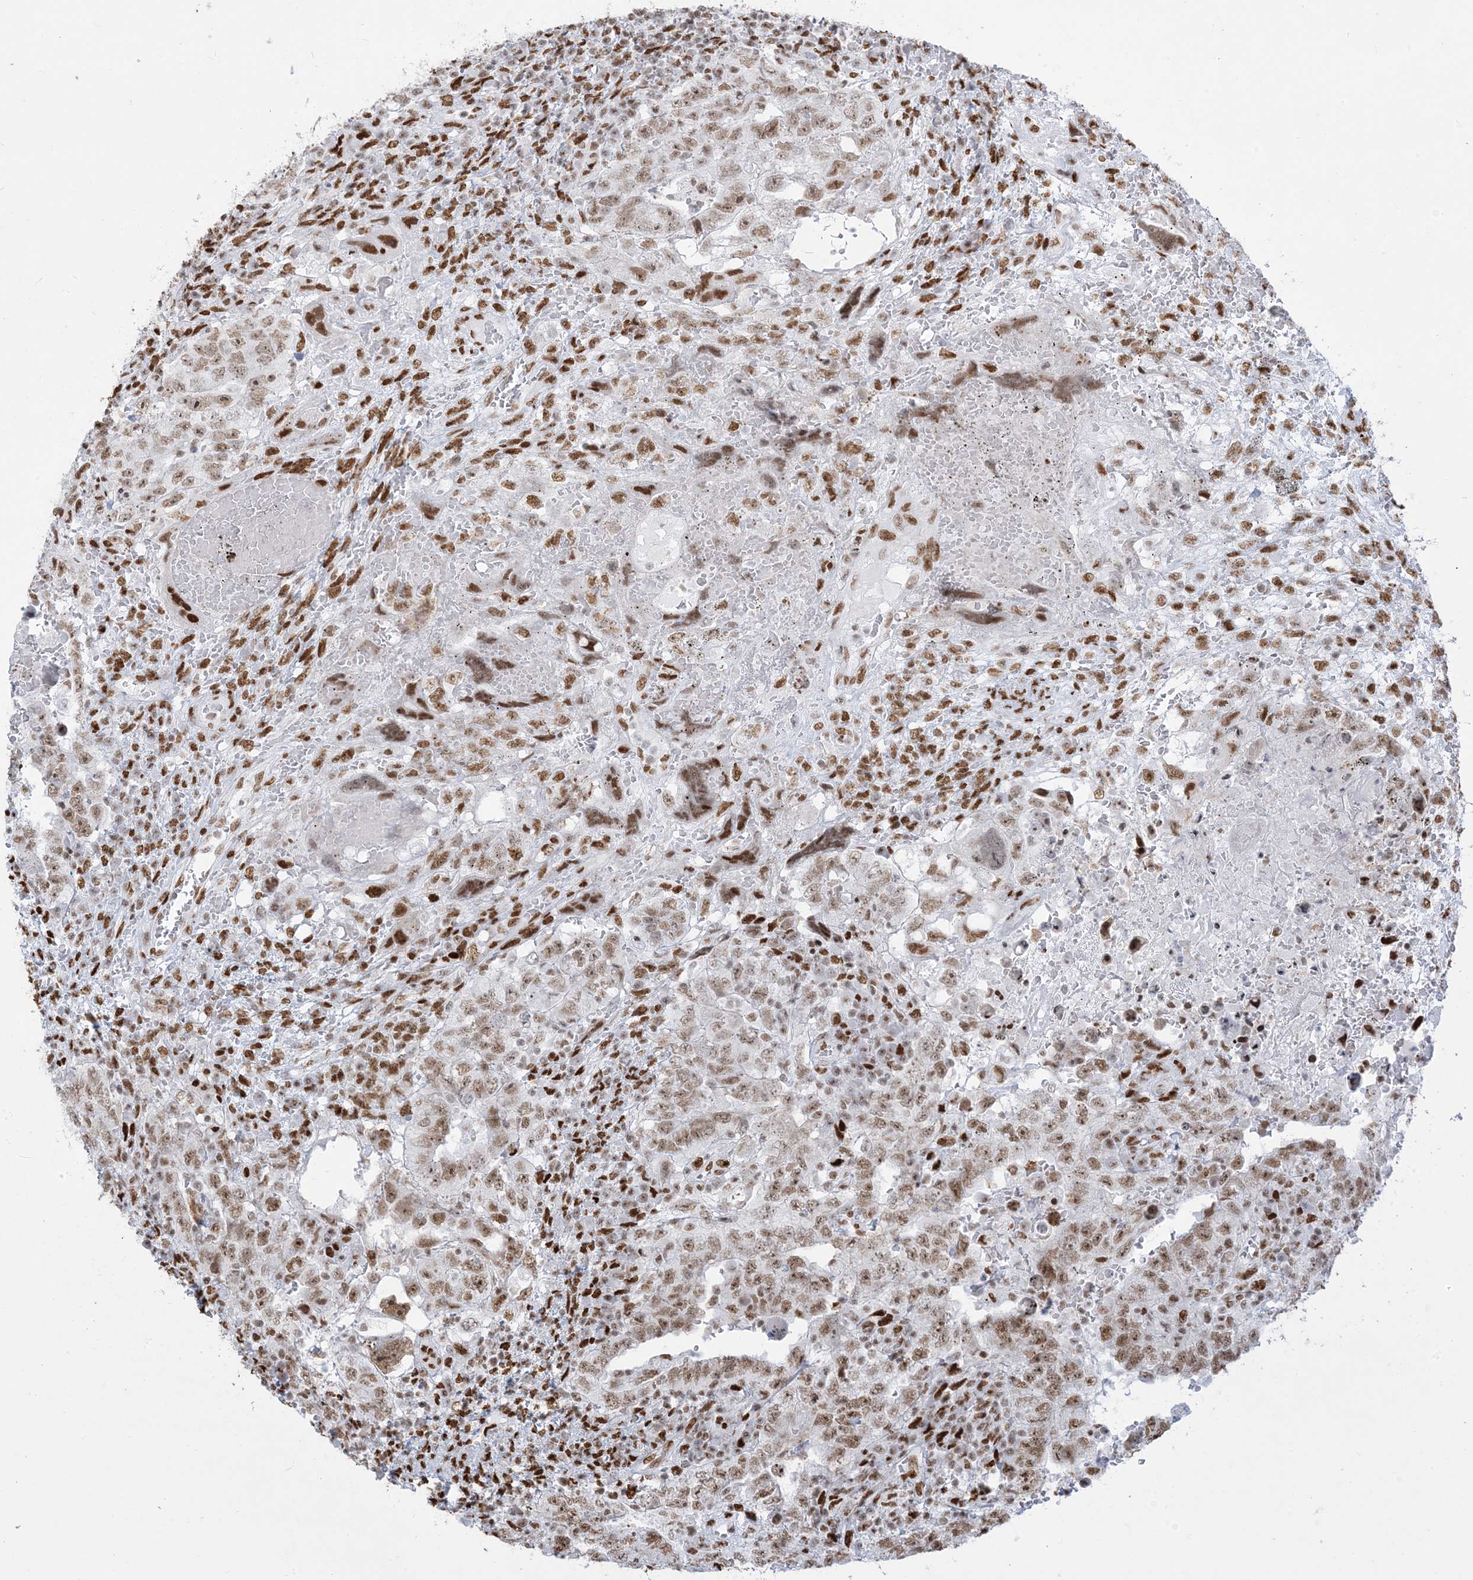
{"staining": {"intensity": "moderate", "quantity": ">75%", "location": "nuclear"}, "tissue": "testis cancer", "cell_type": "Tumor cells", "image_type": "cancer", "snomed": [{"axis": "morphology", "description": "Carcinoma, Embryonal, NOS"}, {"axis": "topography", "description": "Testis"}], "caption": "An image of testis embryonal carcinoma stained for a protein displays moderate nuclear brown staining in tumor cells. (DAB (3,3'-diaminobenzidine) IHC, brown staining for protein, blue staining for nuclei).", "gene": "STAG1", "patient": {"sex": "male", "age": 26}}